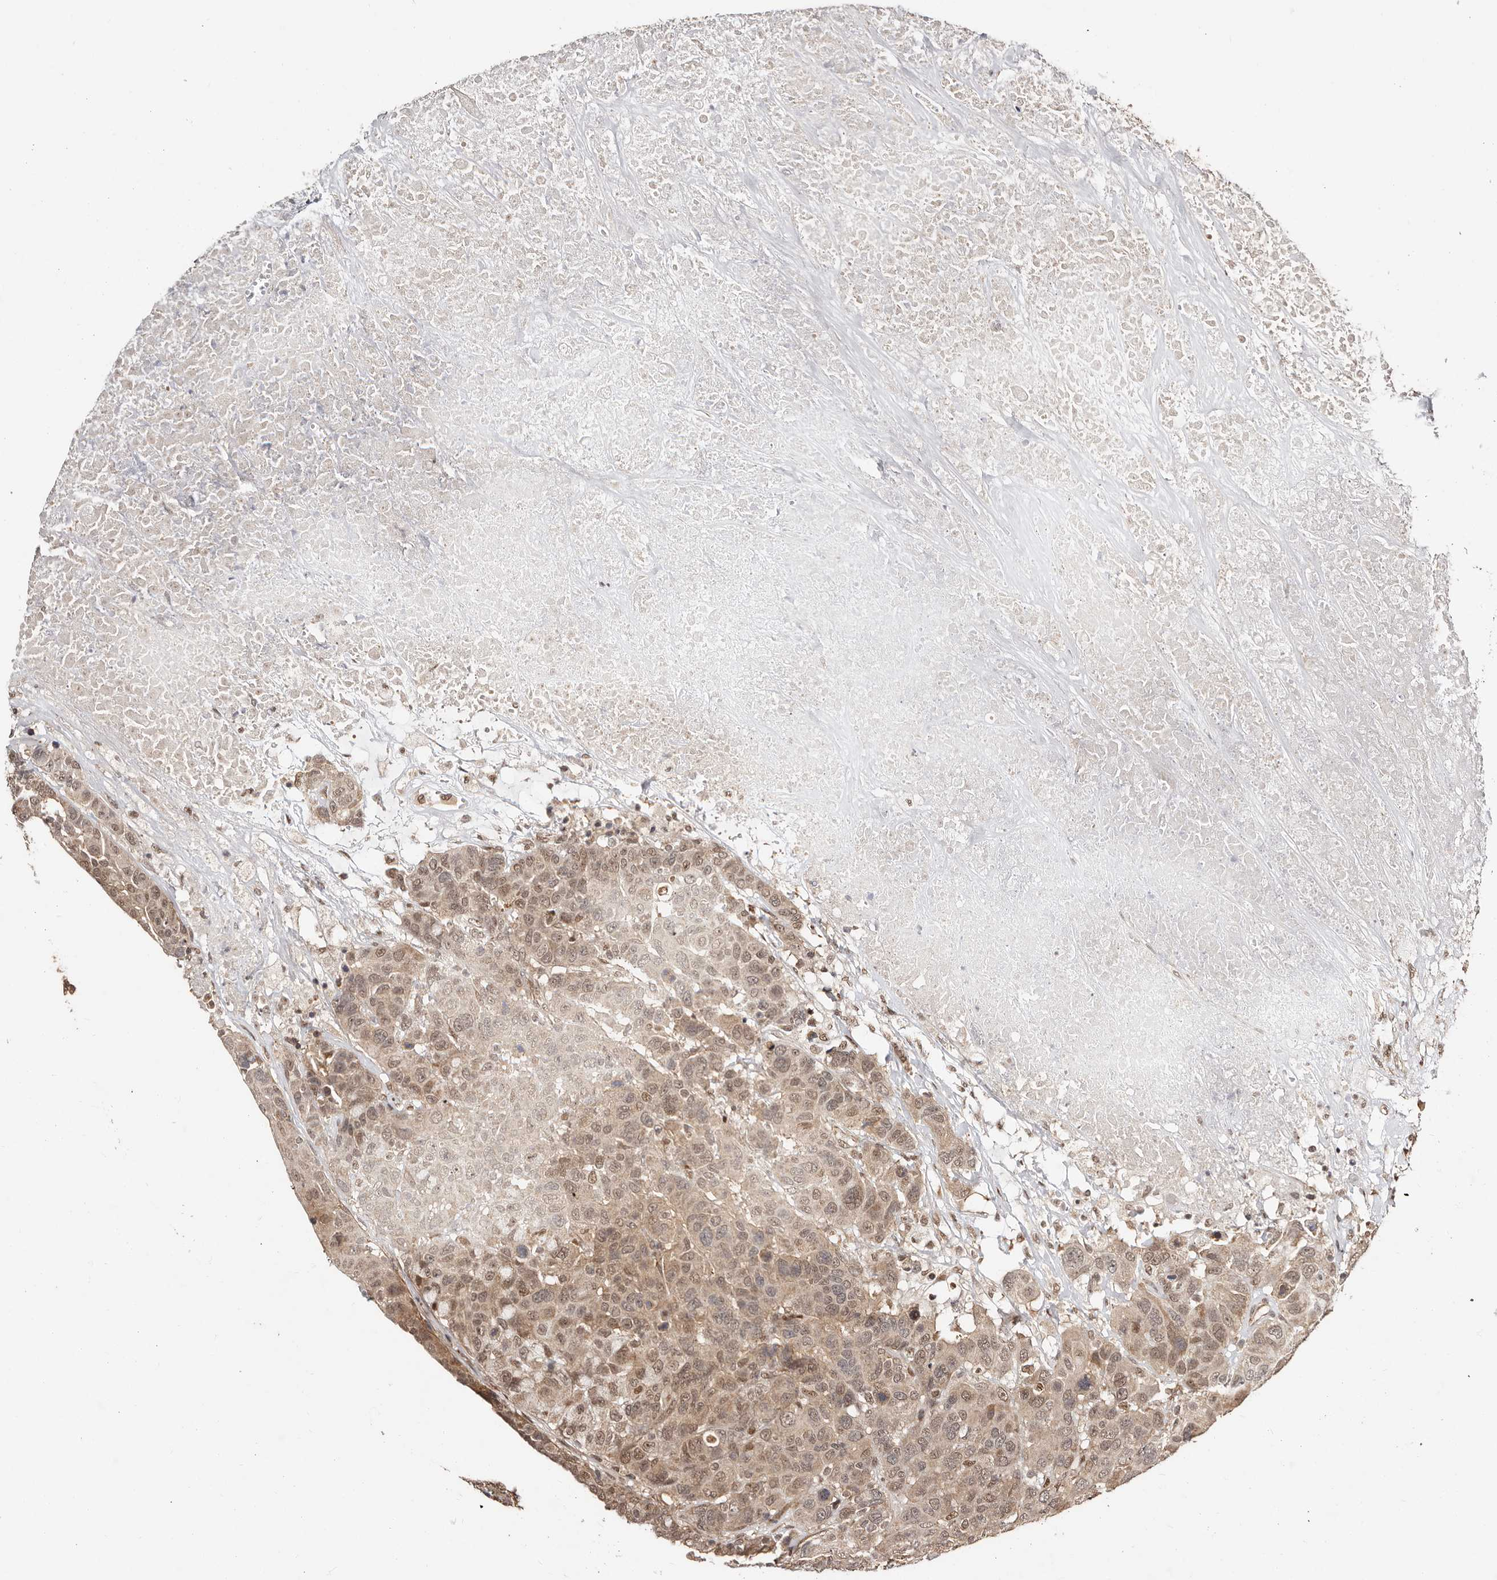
{"staining": {"intensity": "moderate", "quantity": ">75%", "location": "cytoplasmic/membranous,nuclear"}, "tissue": "breast cancer", "cell_type": "Tumor cells", "image_type": "cancer", "snomed": [{"axis": "morphology", "description": "Duct carcinoma"}, {"axis": "topography", "description": "Breast"}], "caption": "Protein expression analysis of human breast intraductal carcinoma reveals moderate cytoplasmic/membranous and nuclear staining in about >75% of tumor cells.", "gene": "CTNNBL1", "patient": {"sex": "female", "age": 37}}